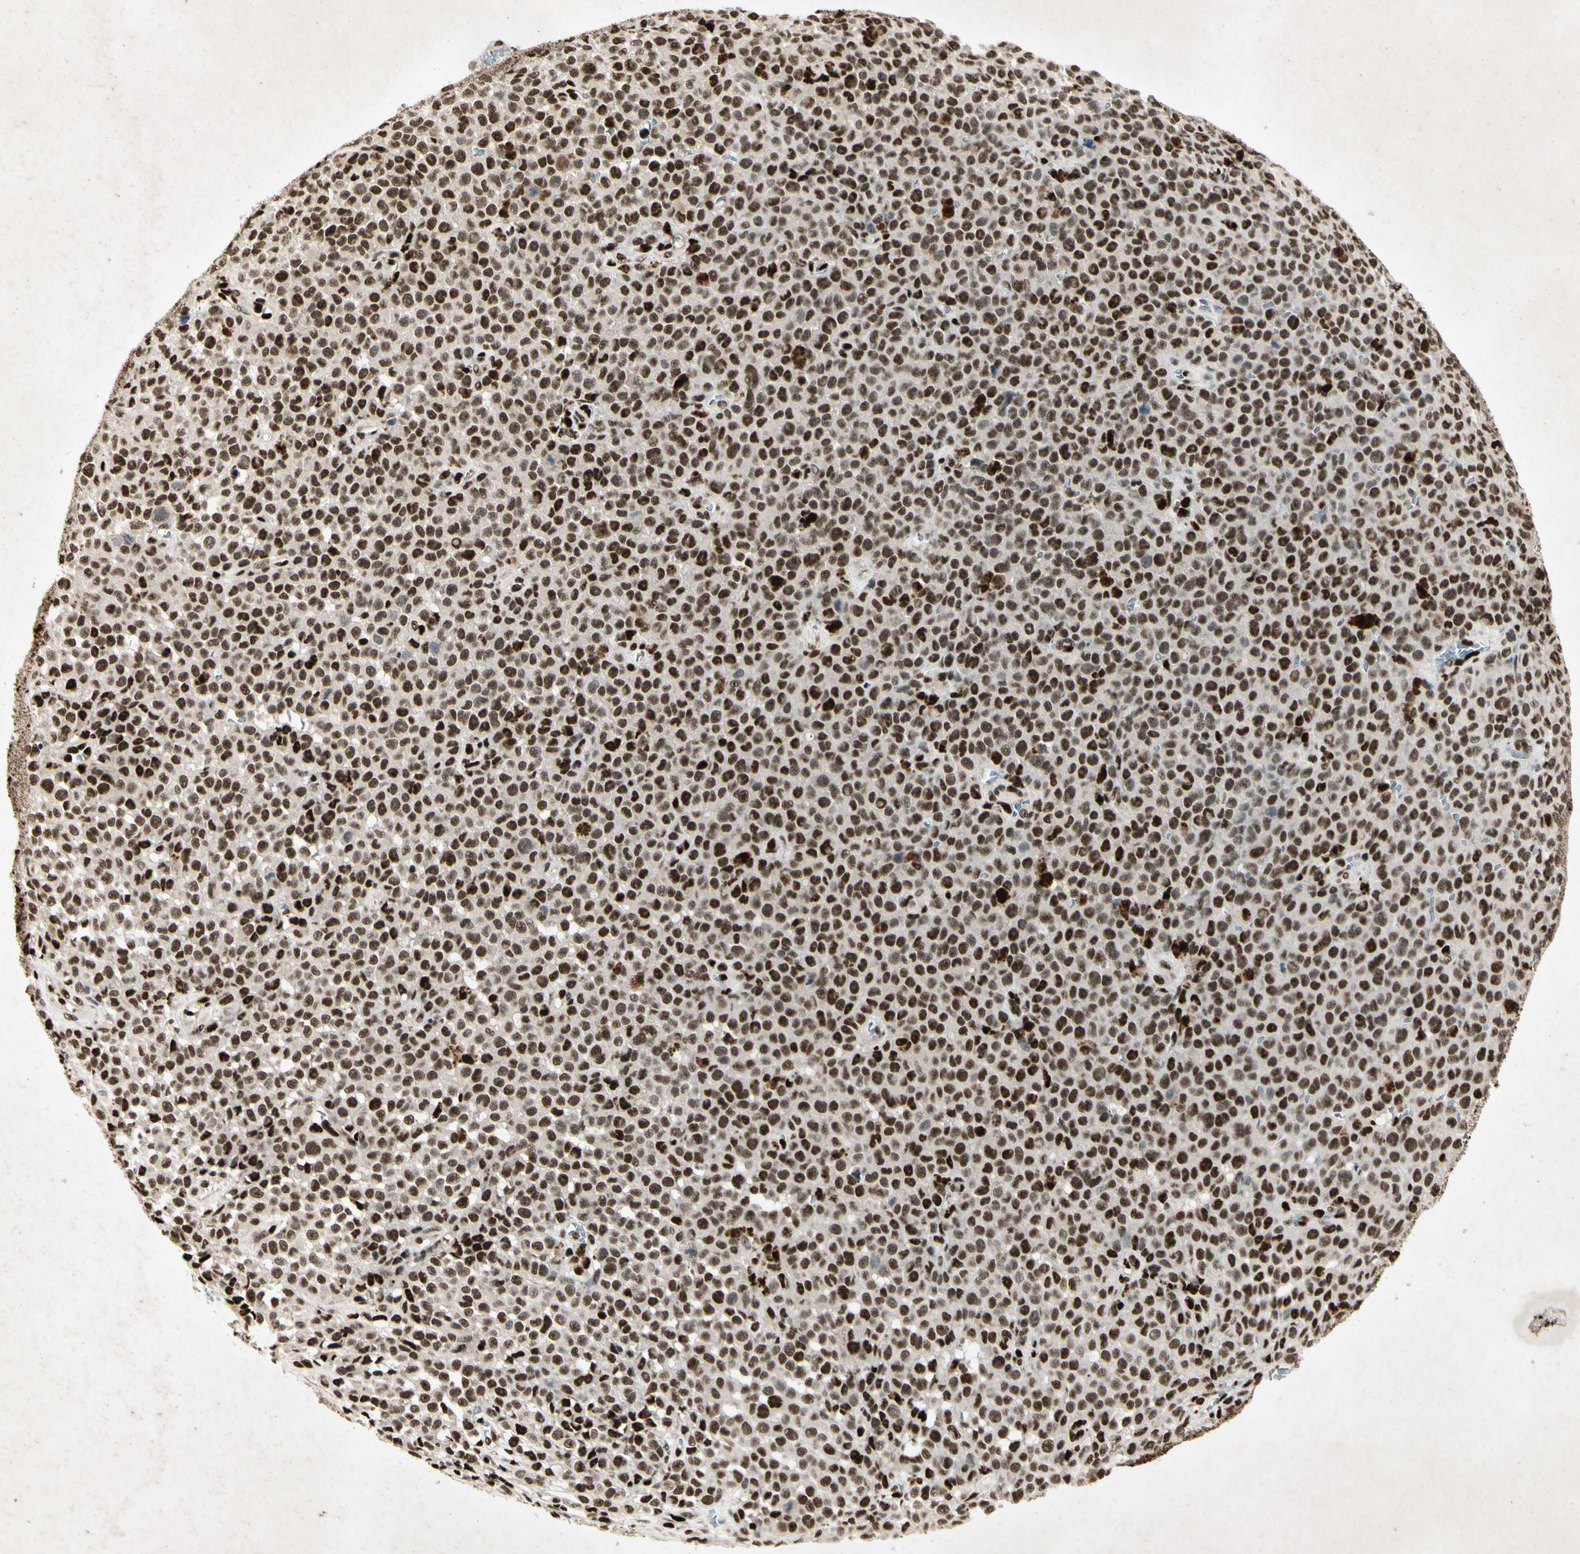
{"staining": {"intensity": "strong", "quantity": ">75%", "location": "nuclear"}, "tissue": "melanoma", "cell_type": "Tumor cells", "image_type": "cancer", "snomed": [{"axis": "morphology", "description": "Malignant melanoma, NOS"}, {"axis": "topography", "description": "Skin"}], "caption": "Immunohistochemical staining of human melanoma reveals high levels of strong nuclear staining in approximately >75% of tumor cells. Using DAB (3,3'-diaminobenzidine) (brown) and hematoxylin (blue) stains, captured at high magnification using brightfield microscopy.", "gene": "RNF43", "patient": {"sex": "female", "age": 82}}